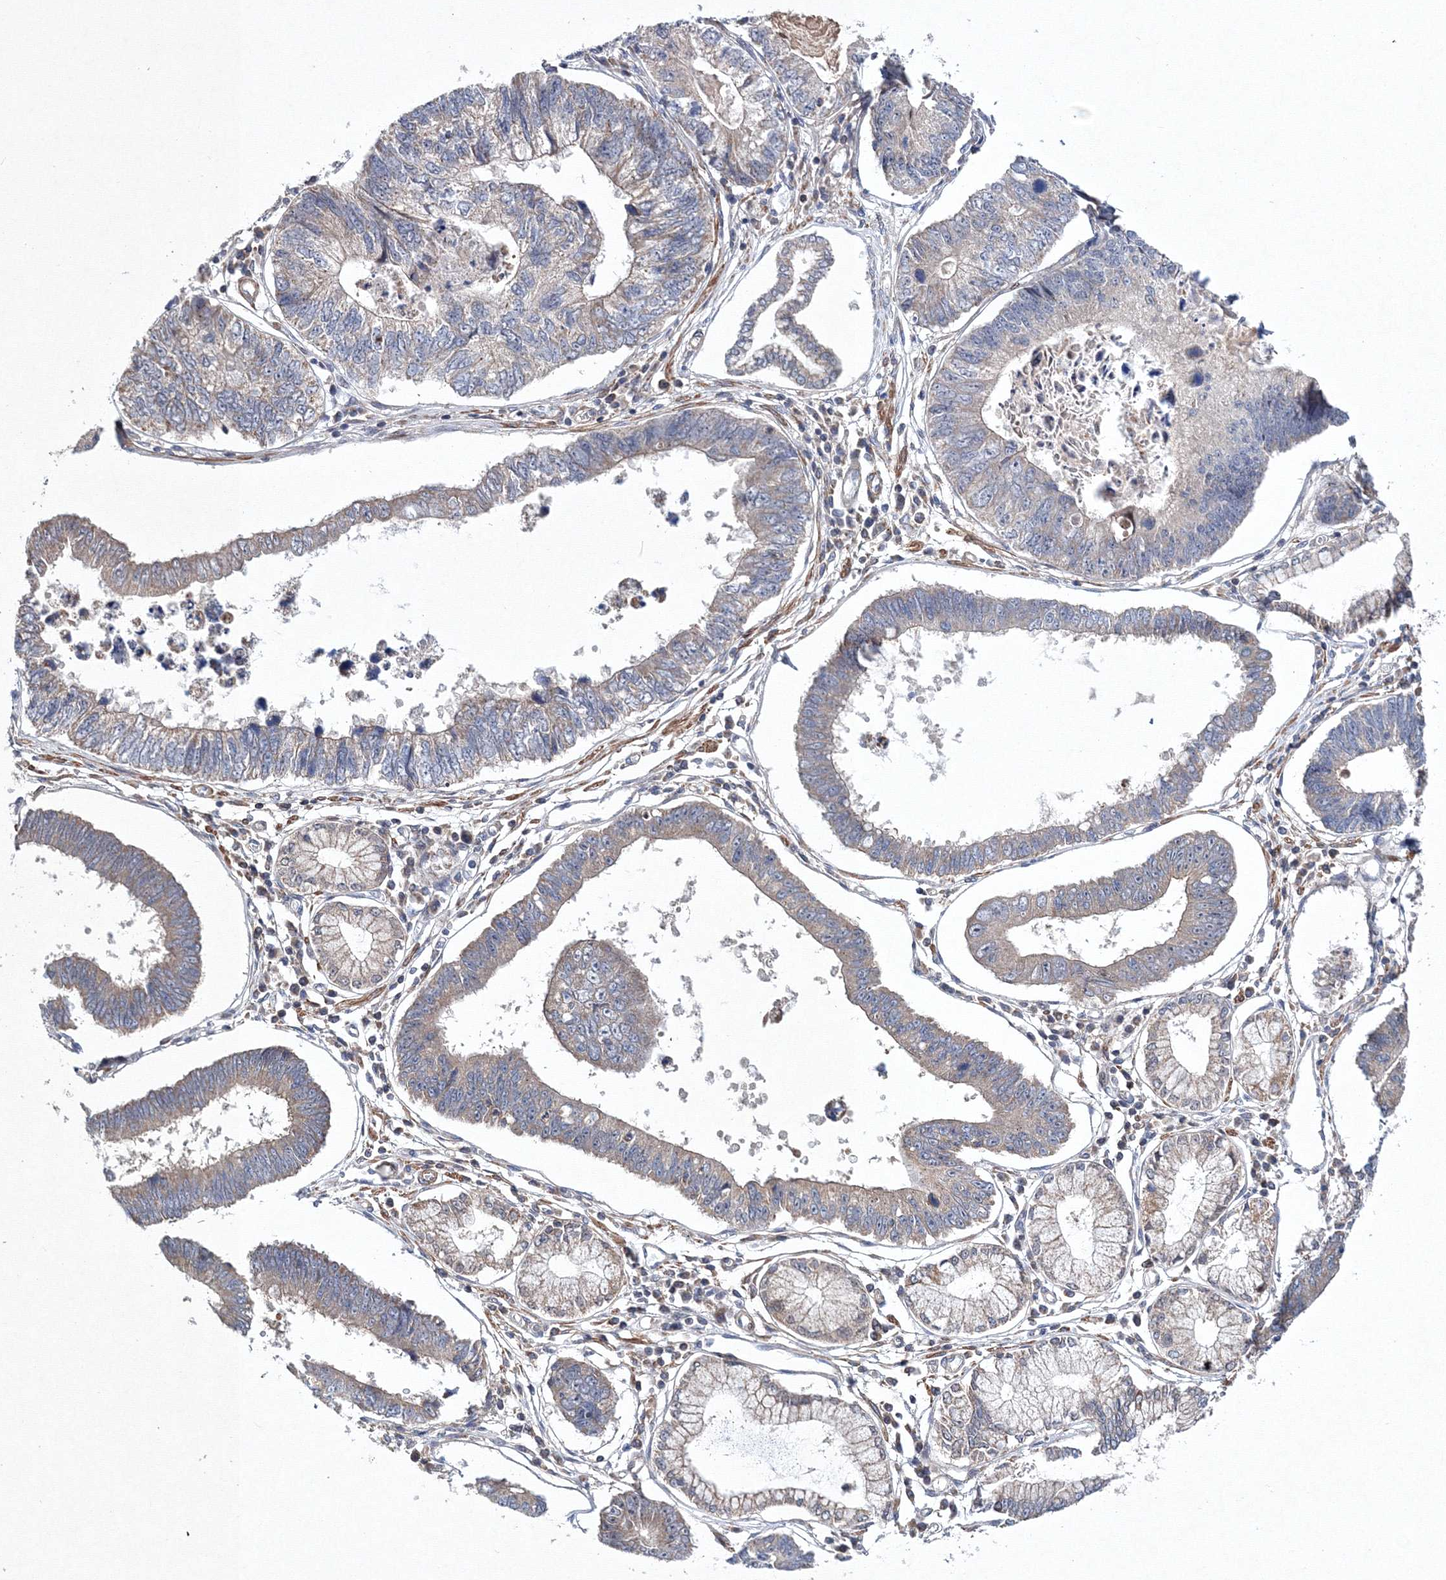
{"staining": {"intensity": "negative", "quantity": "none", "location": "none"}, "tissue": "stomach cancer", "cell_type": "Tumor cells", "image_type": "cancer", "snomed": [{"axis": "morphology", "description": "Adenocarcinoma, NOS"}, {"axis": "topography", "description": "Stomach"}], "caption": "A histopathology image of stomach adenocarcinoma stained for a protein shows no brown staining in tumor cells.", "gene": "PPP2R2B", "patient": {"sex": "male", "age": 59}}